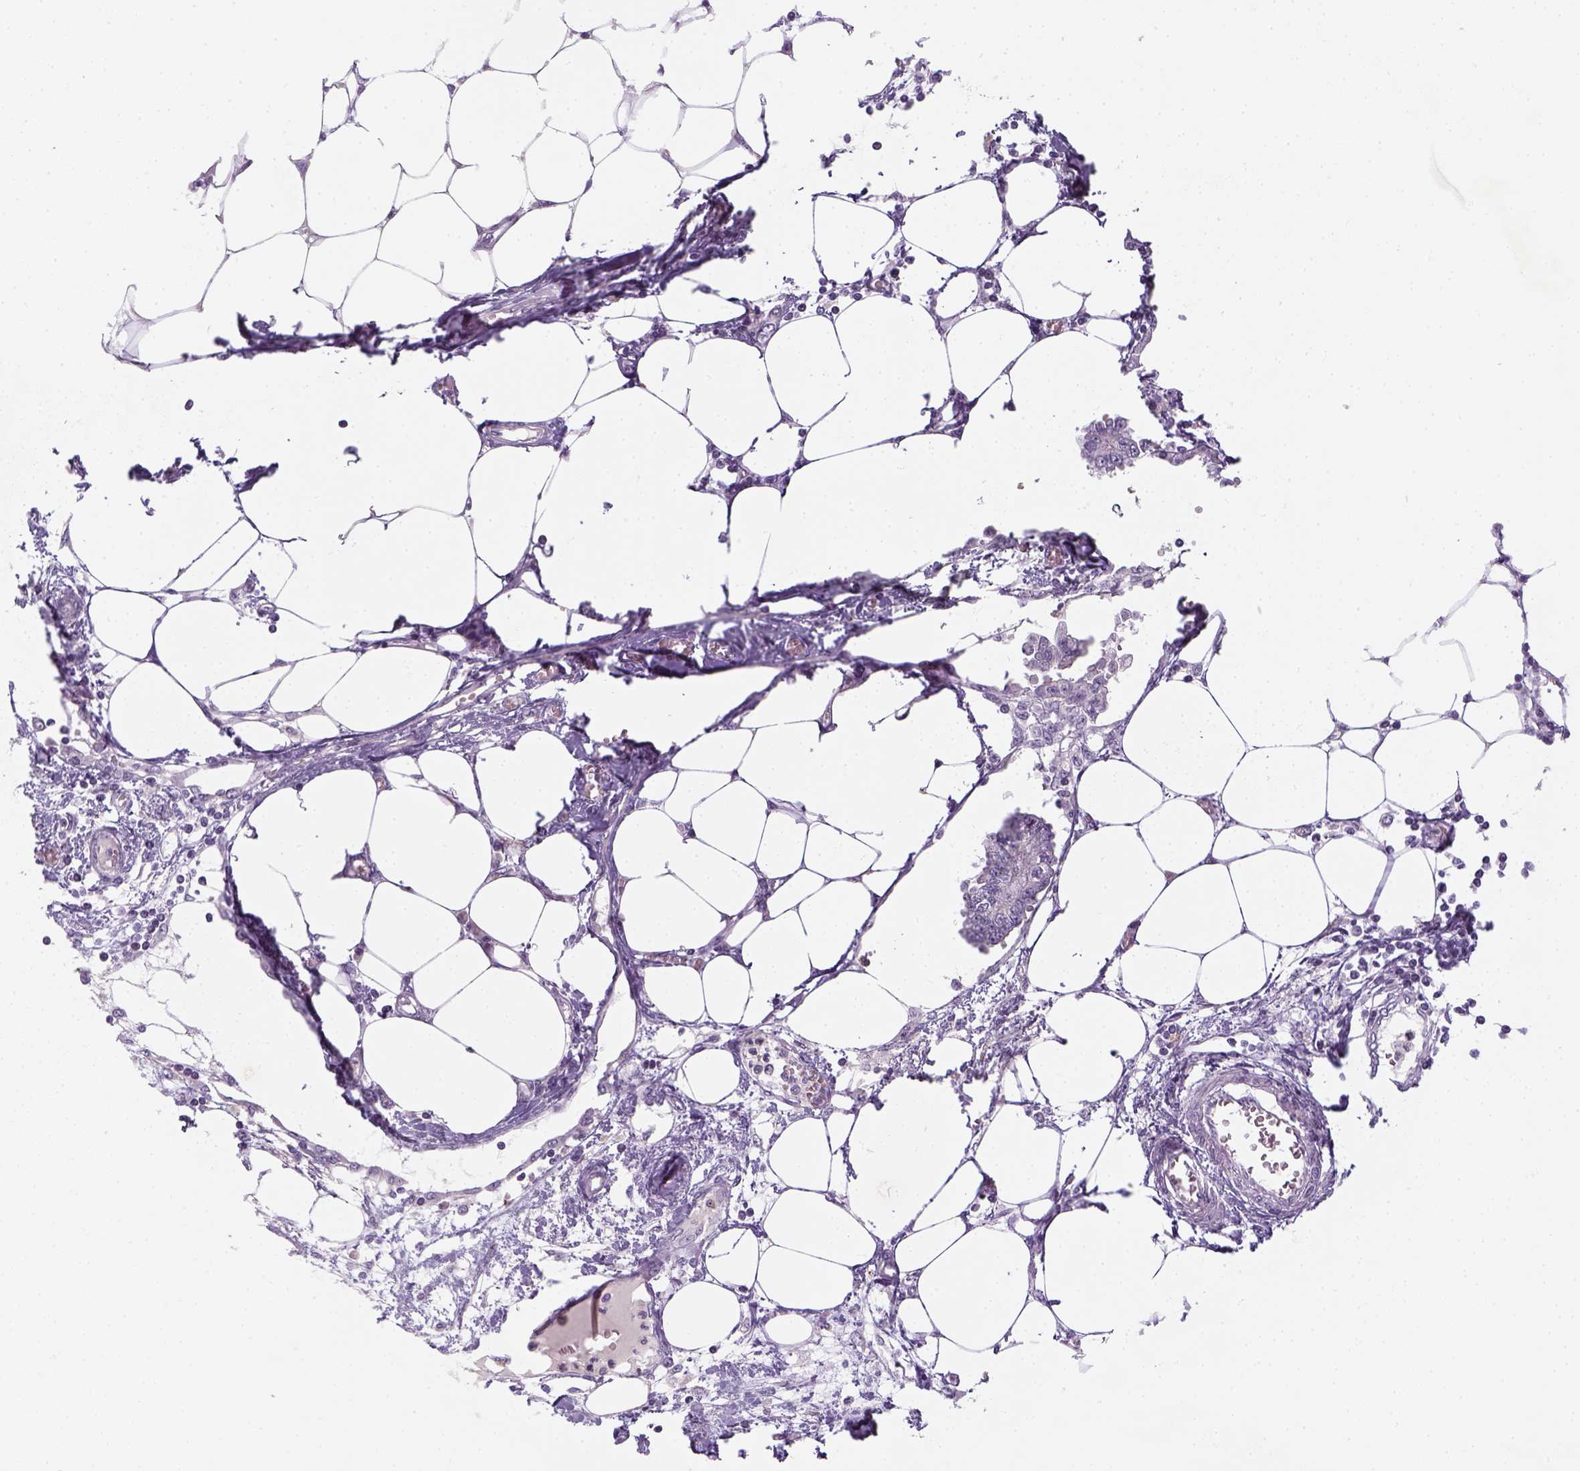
{"staining": {"intensity": "negative", "quantity": "none", "location": "none"}, "tissue": "endometrial cancer", "cell_type": "Tumor cells", "image_type": "cancer", "snomed": [{"axis": "morphology", "description": "Adenocarcinoma, NOS"}, {"axis": "morphology", "description": "Adenocarcinoma, metastatic, NOS"}, {"axis": "topography", "description": "Adipose tissue"}, {"axis": "topography", "description": "Endometrium"}], "caption": "Immunohistochemical staining of human endometrial cancer (metastatic adenocarcinoma) exhibits no significant staining in tumor cells.", "gene": "MAGEB3", "patient": {"sex": "female", "age": 67}}